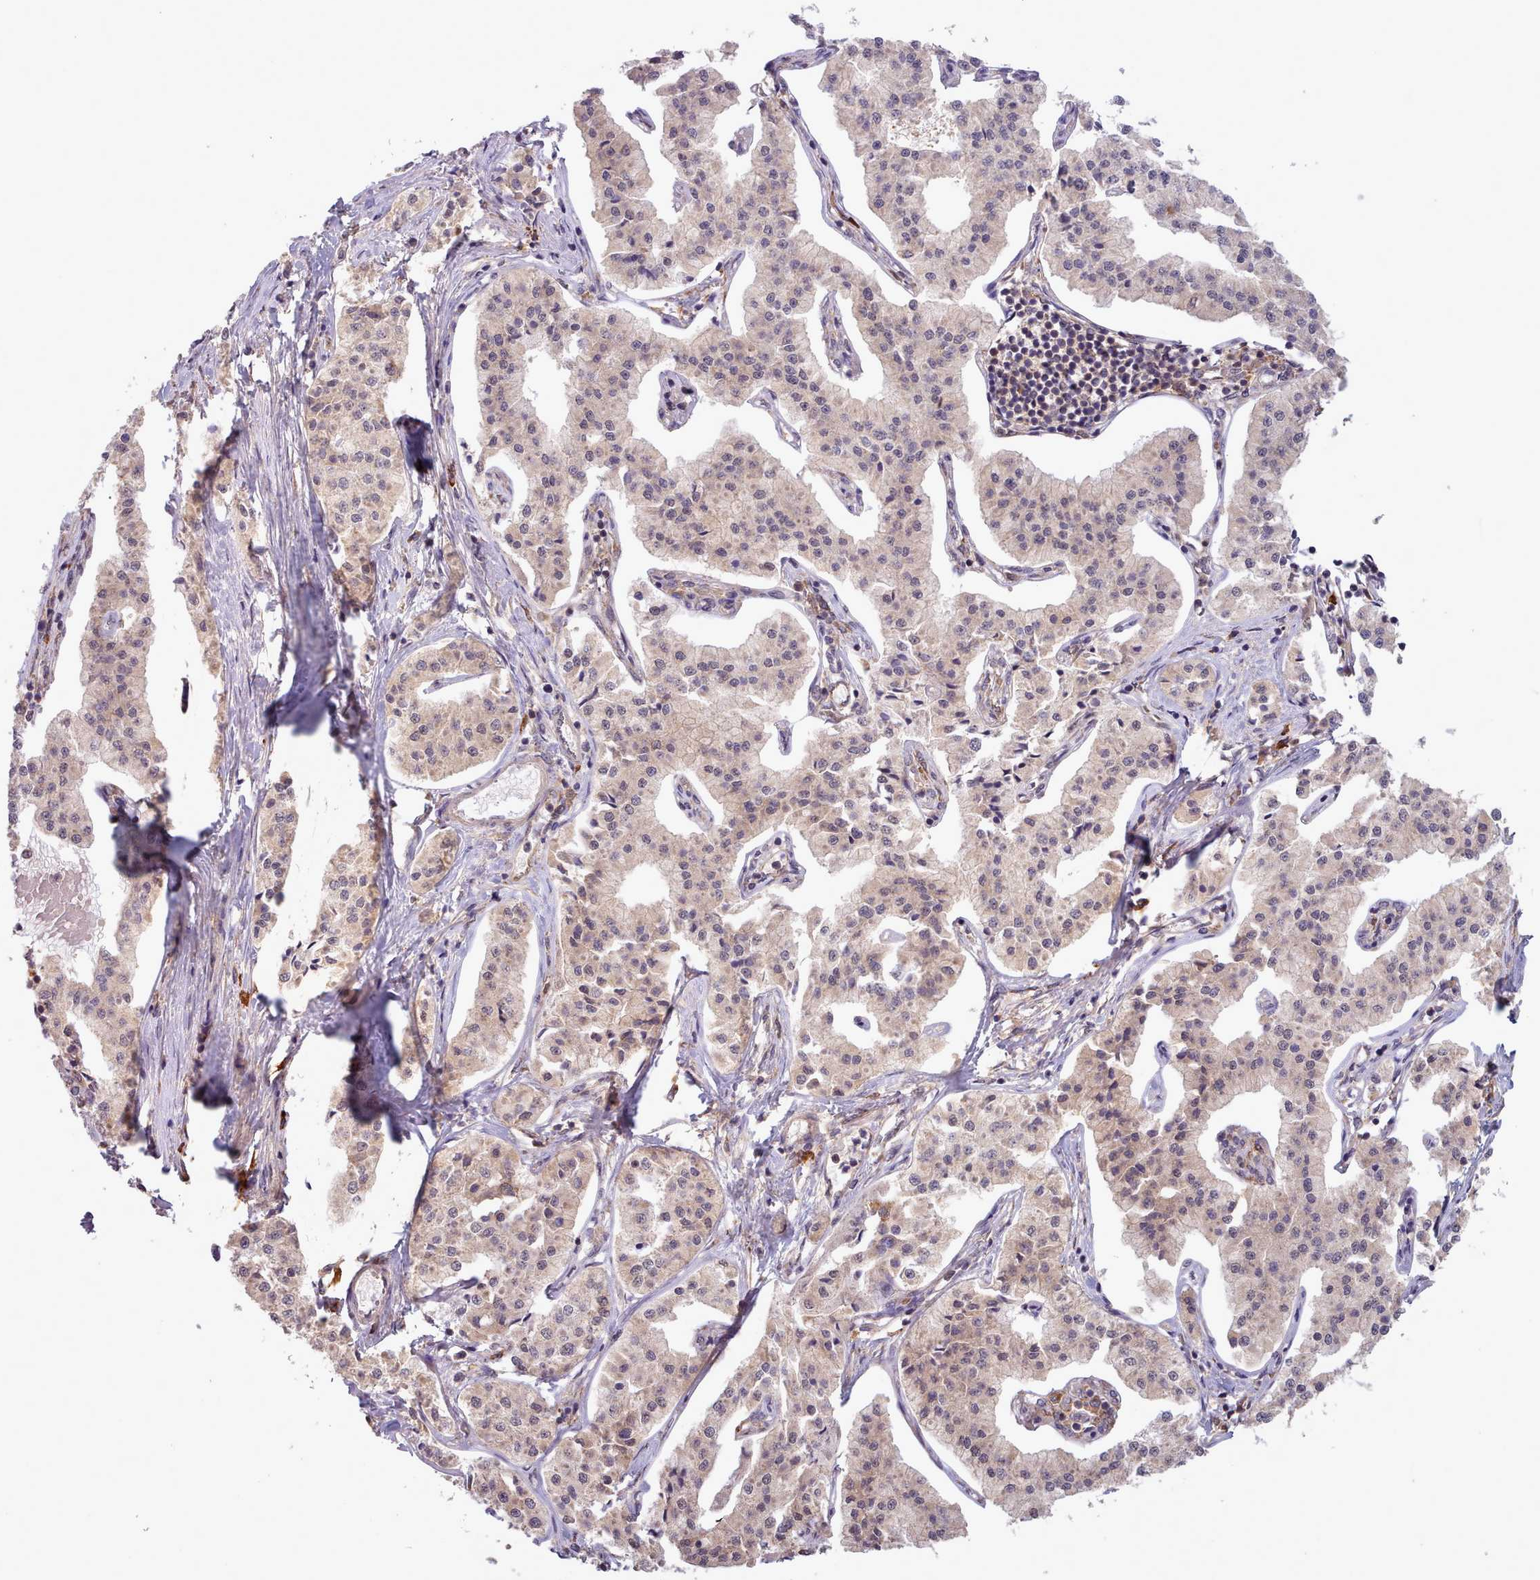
{"staining": {"intensity": "weak", "quantity": "<25%", "location": "cytoplasmic/membranous"}, "tissue": "pancreatic cancer", "cell_type": "Tumor cells", "image_type": "cancer", "snomed": [{"axis": "morphology", "description": "Adenocarcinoma, NOS"}, {"axis": "topography", "description": "Pancreas"}], "caption": "Histopathology image shows no significant protein positivity in tumor cells of pancreatic cancer (adenocarcinoma). Brightfield microscopy of immunohistochemistry (IHC) stained with DAB (brown) and hematoxylin (blue), captured at high magnification.", "gene": "PIP4P1", "patient": {"sex": "female", "age": 50}}